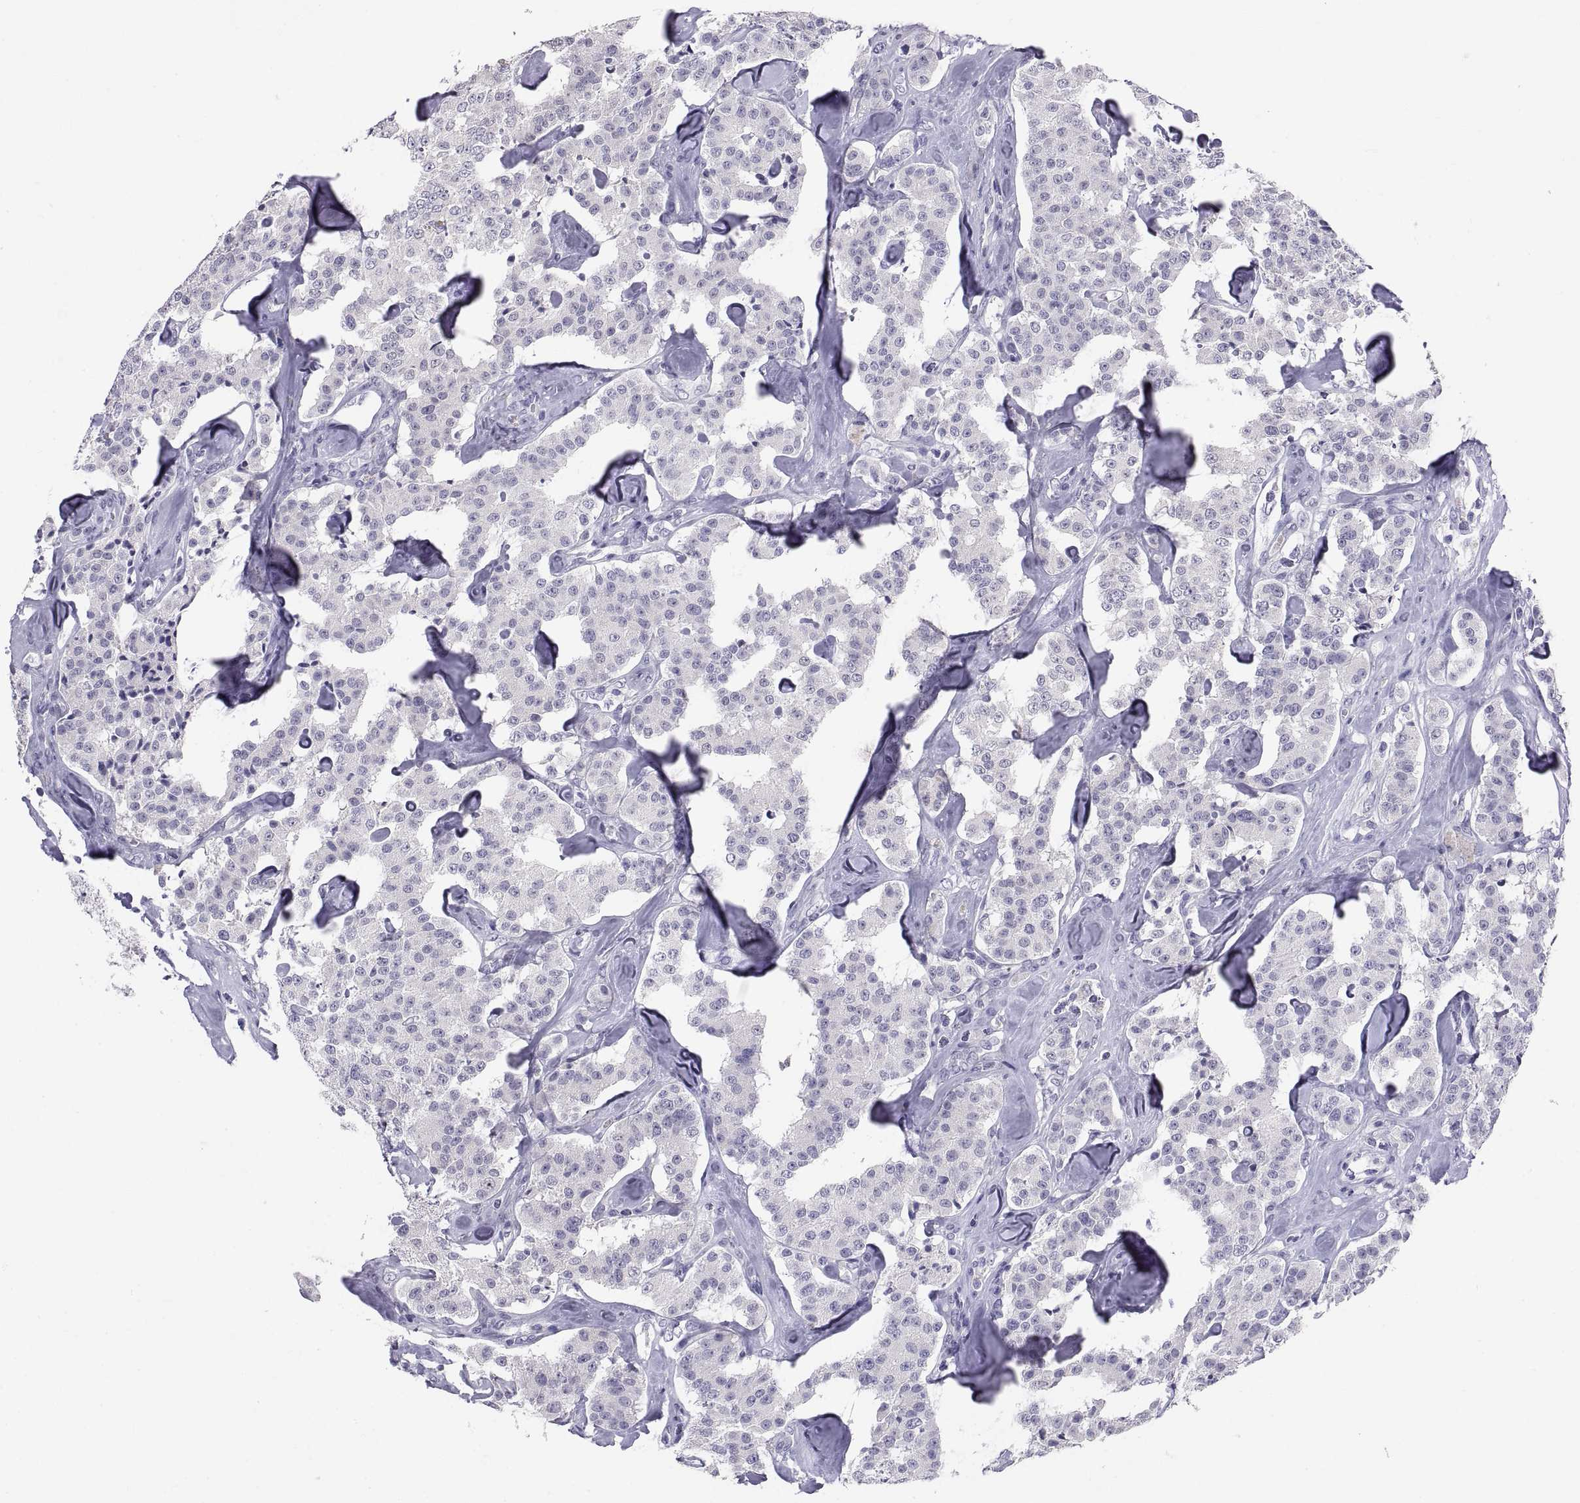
{"staining": {"intensity": "negative", "quantity": "none", "location": "none"}, "tissue": "carcinoid", "cell_type": "Tumor cells", "image_type": "cancer", "snomed": [{"axis": "morphology", "description": "Carcinoid, malignant, NOS"}, {"axis": "topography", "description": "Pancreas"}], "caption": "Micrograph shows no protein staining in tumor cells of carcinoid tissue.", "gene": "TEX13A", "patient": {"sex": "male", "age": 41}}